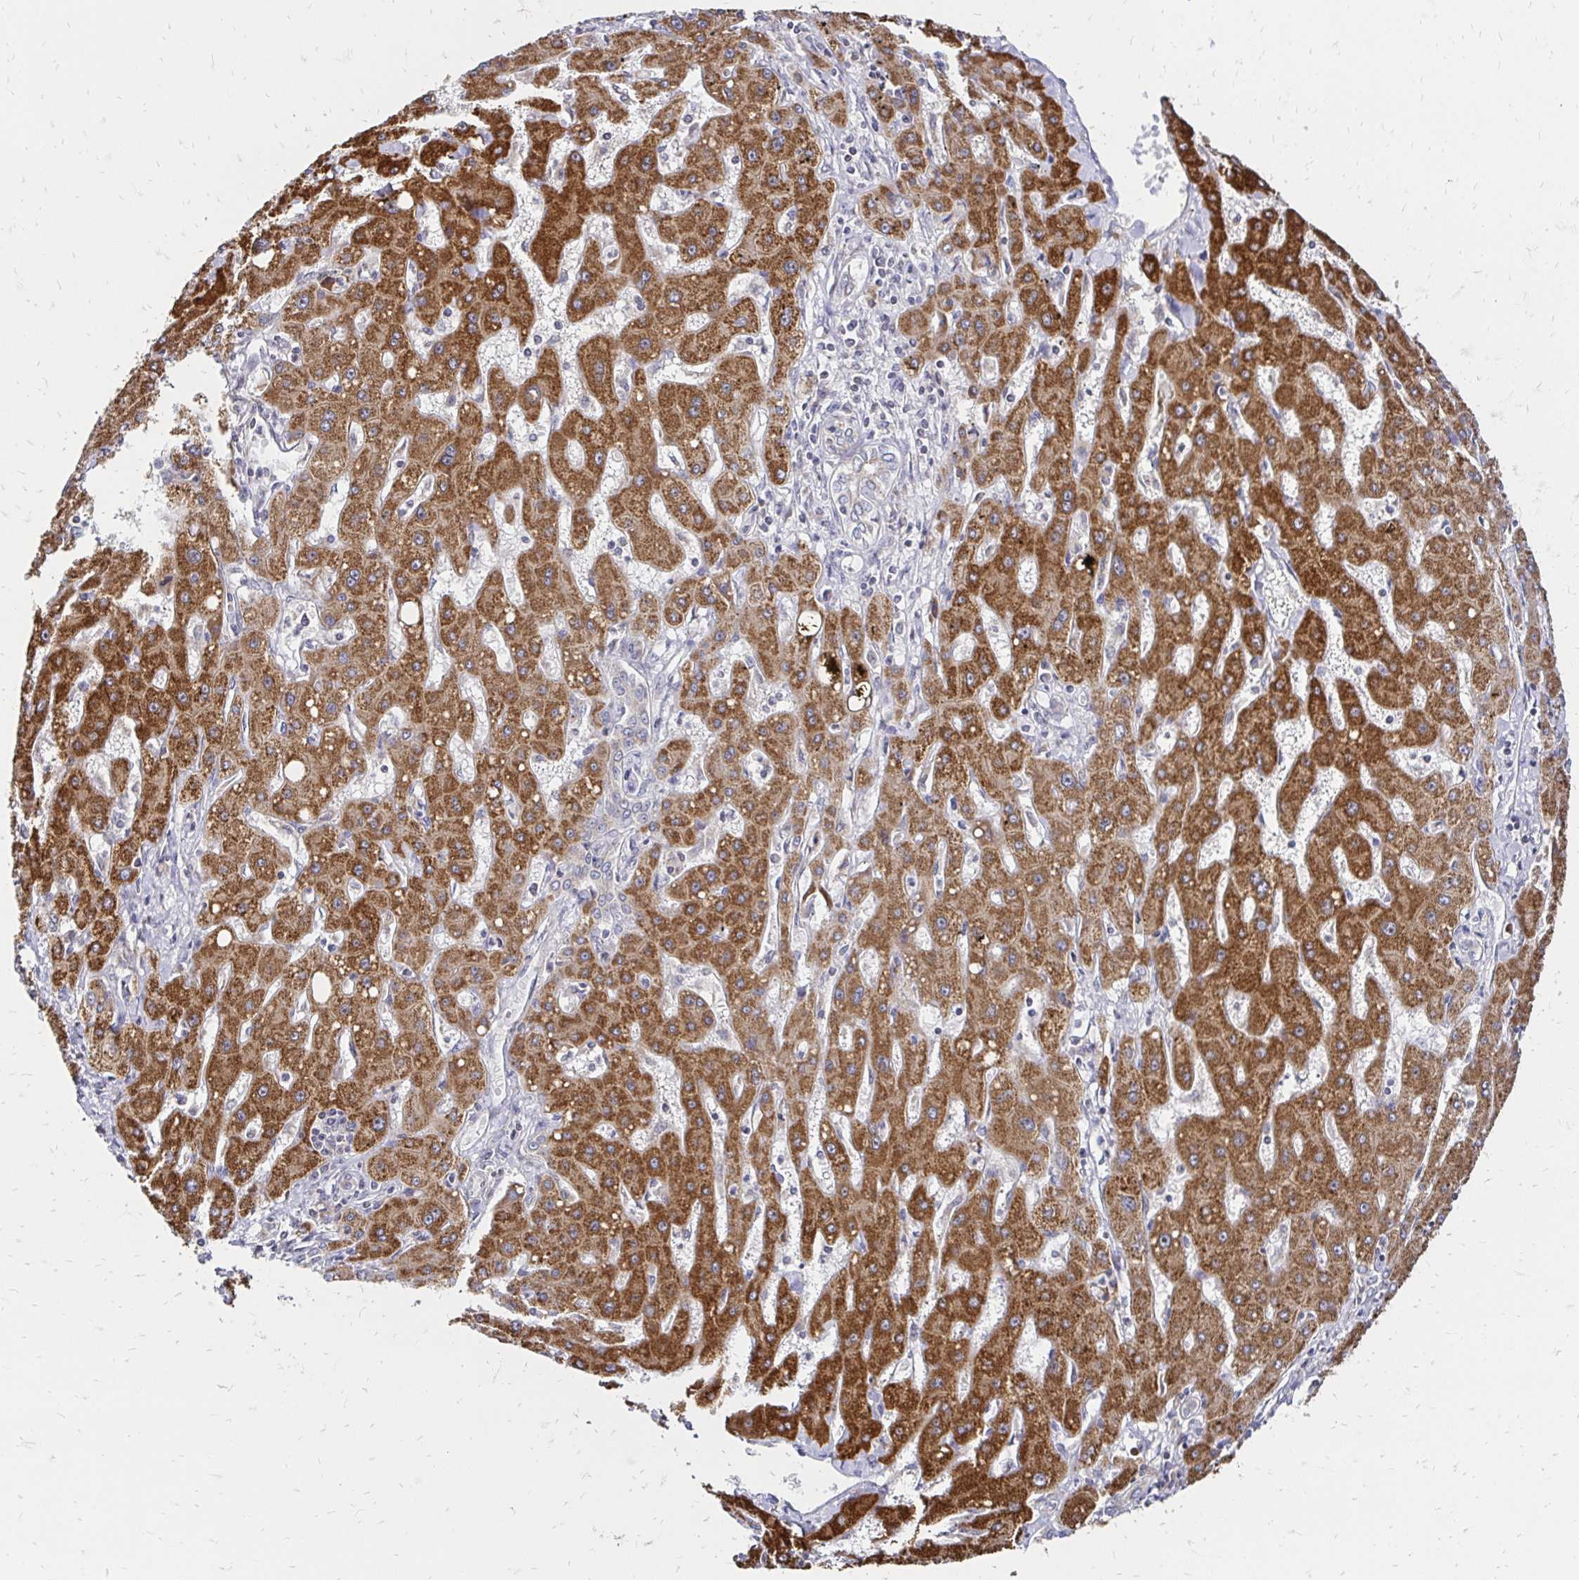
{"staining": {"intensity": "strong", "quantity": ">75%", "location": "cytoplasmic/membranous"}, "tissue": "liver cancer", "cell_type": "Tumor cells", "image_type": "cancer", "snomed": [{"axis": "morphology", "description": "Carcinoma, Hepatocellular, NOS"}, {"axis": "topography", "description": "Liver"}], "caption": "Immunohistochemical staining of liver hepatocellular carcinoma demonstrates high levels of strong cytoplasmic/membranous positivity in about >75% of tumor cells.", "gene": "ZW10", "patient": {"sex": "male", "age": 72}}